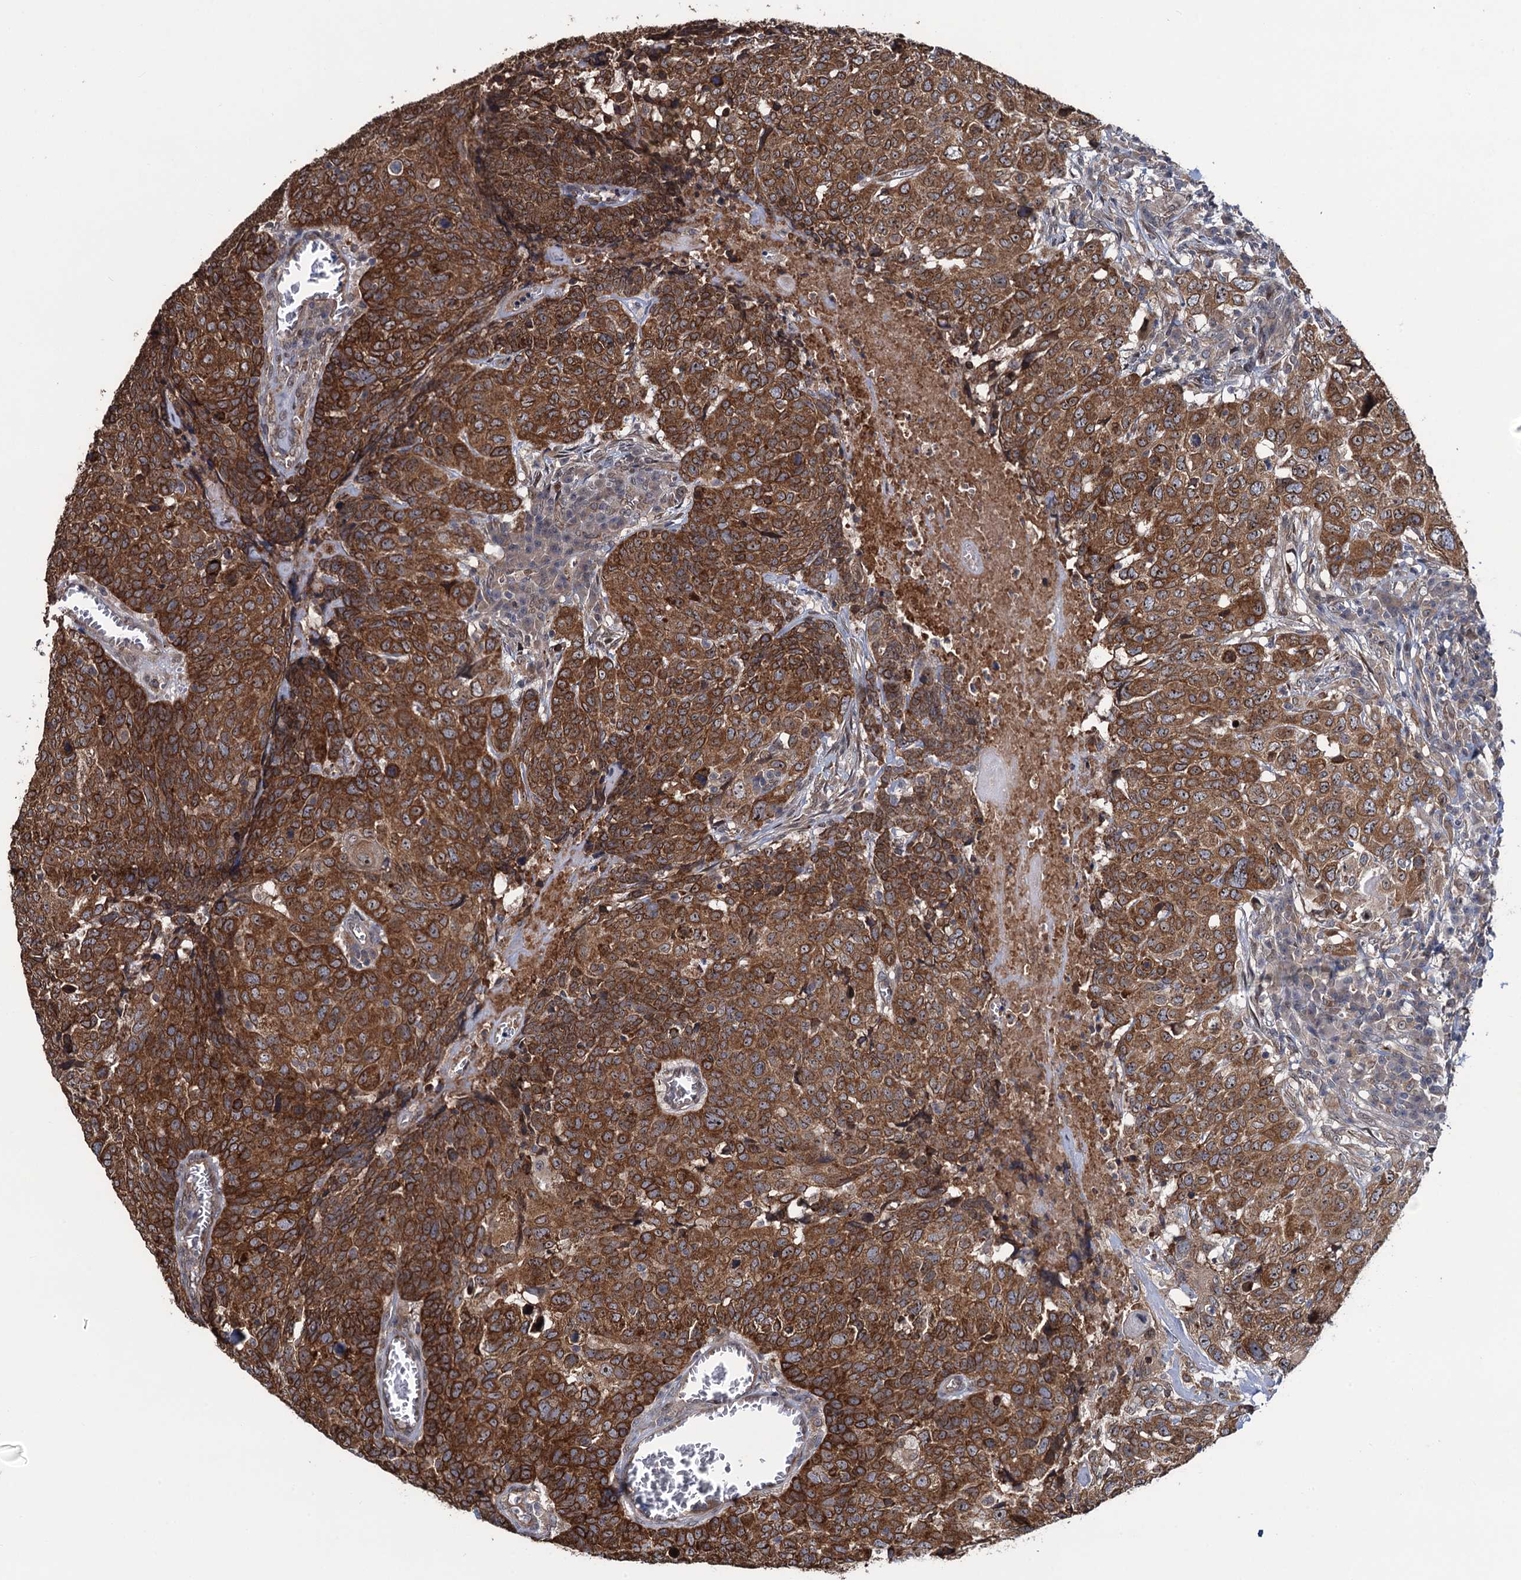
{"staining": {"intensity": "strong", "quantity": ">75%", "location": "cytoplasmic/membranous"}, "tissue": "head and neck cancer", "cell_type": "Tumor cells", "image_type": "cancer", "snomed": [{"axis": "morphology", "description": "Squamous cell carcinoma, NOS"}, {"axis": "topography", "description": "Head-Neck"}], "caption": "Squamous cell carcinoma (head and neck) tissue demonstrates strong cytoplasmic/membranous positivity in approximately >75% of tumor cells, visualized by immunohistochemistry.", "gene": "EVX2", "patient": {"sex": "male", "age": 66}}